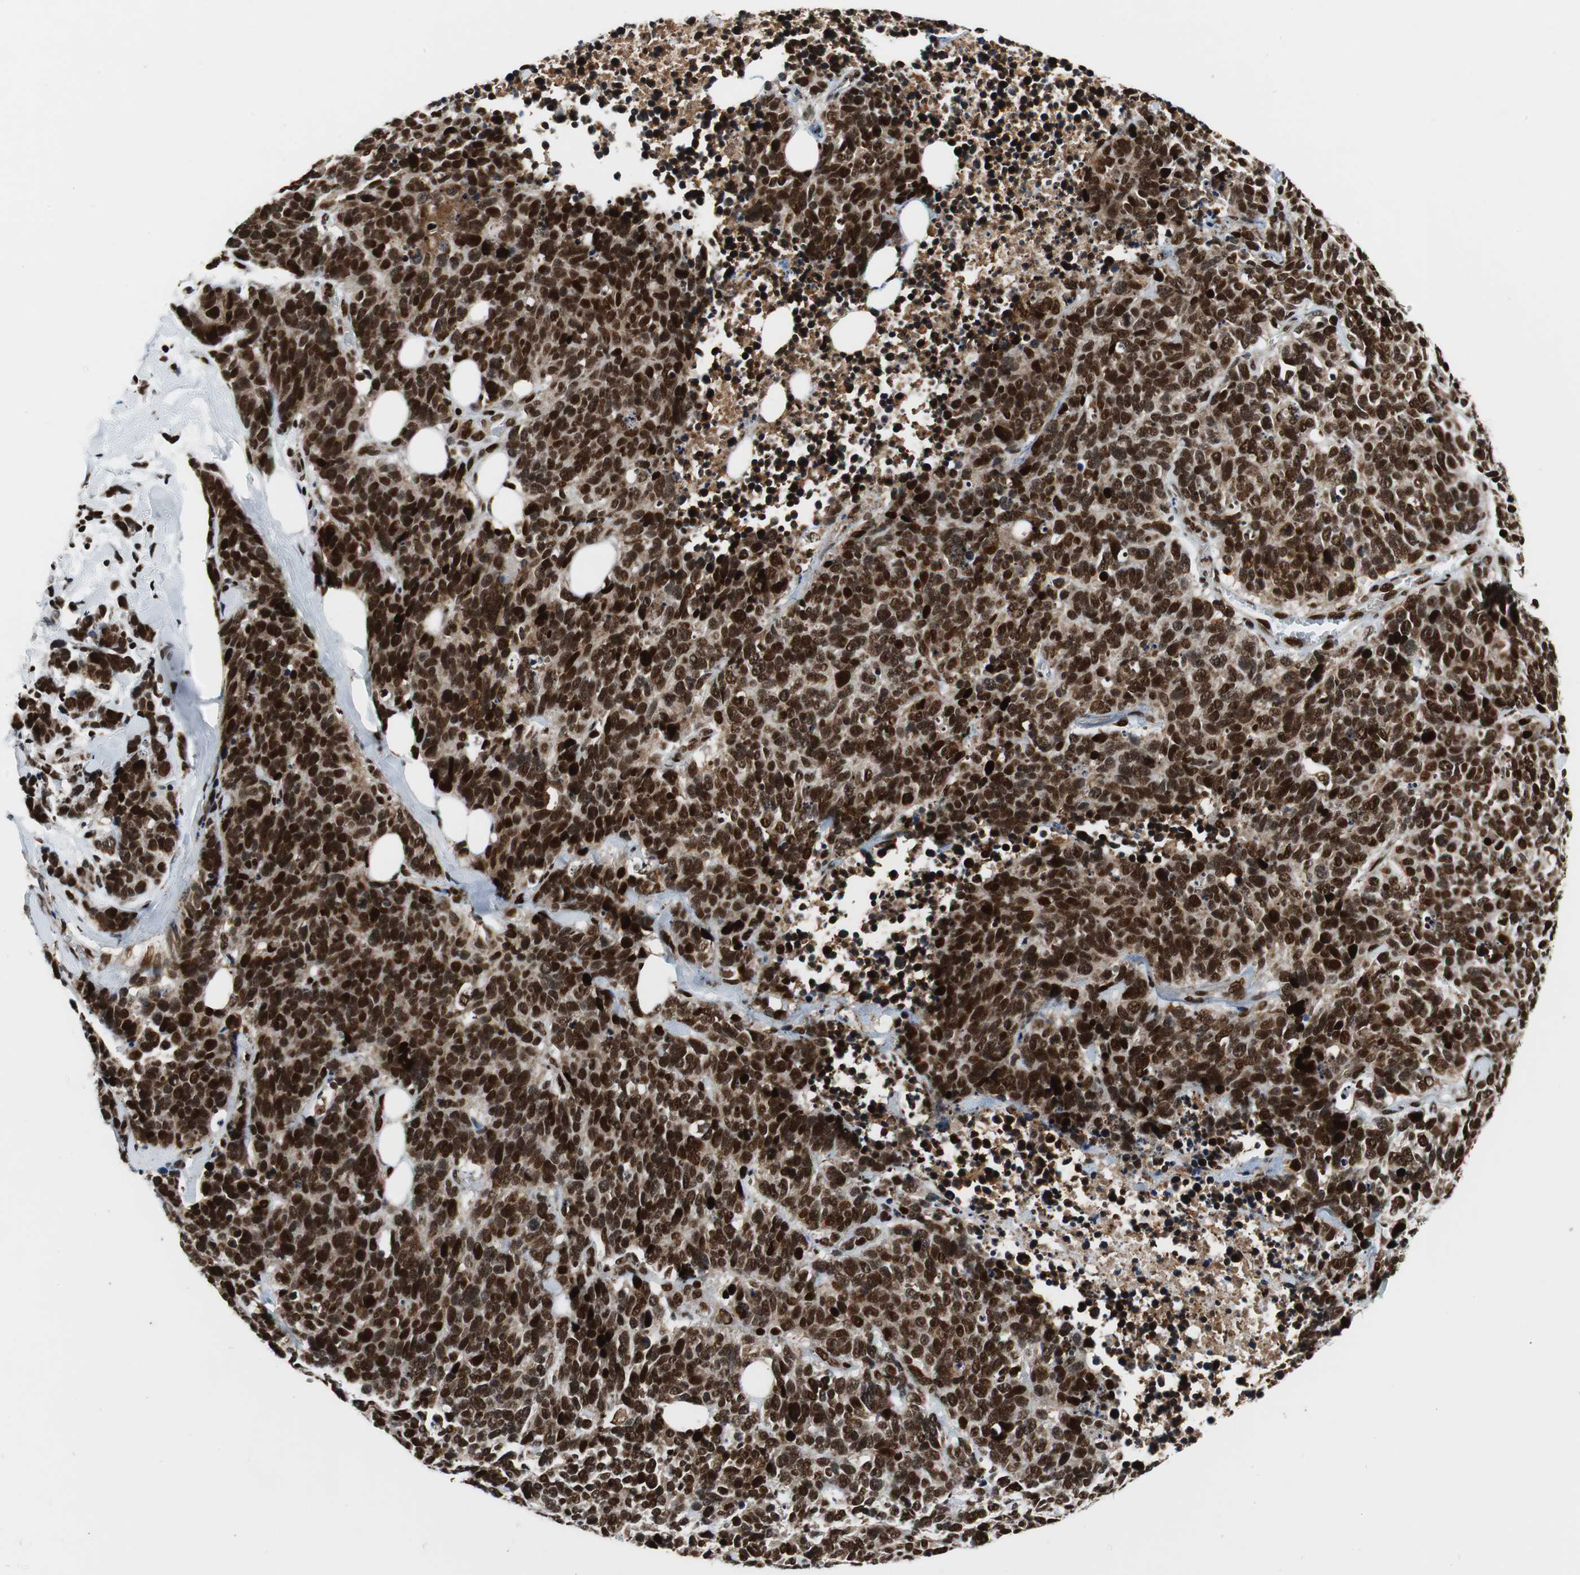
{"staining": {"intensity": "strong", "quantity": ">75%", "location": "nuclear"}, "tissue": "lung cancer", "cell_type": "Tumor cells", "image_type": "cancer", "snomed": [{"axis": "morphology", "description": "Neoplasm, malignant, NOS"}, {"axis": "topography", "description": "Lung"}], "caption": "Immunohistochemistry (IHC) (DAB) staining of neoplasm (malignant) (lung) exhibits strong nuclear protein staining in about >75% of tumor cells.", "gene": "HDAC1", "patient": {"sex": "female", "age": 58}}